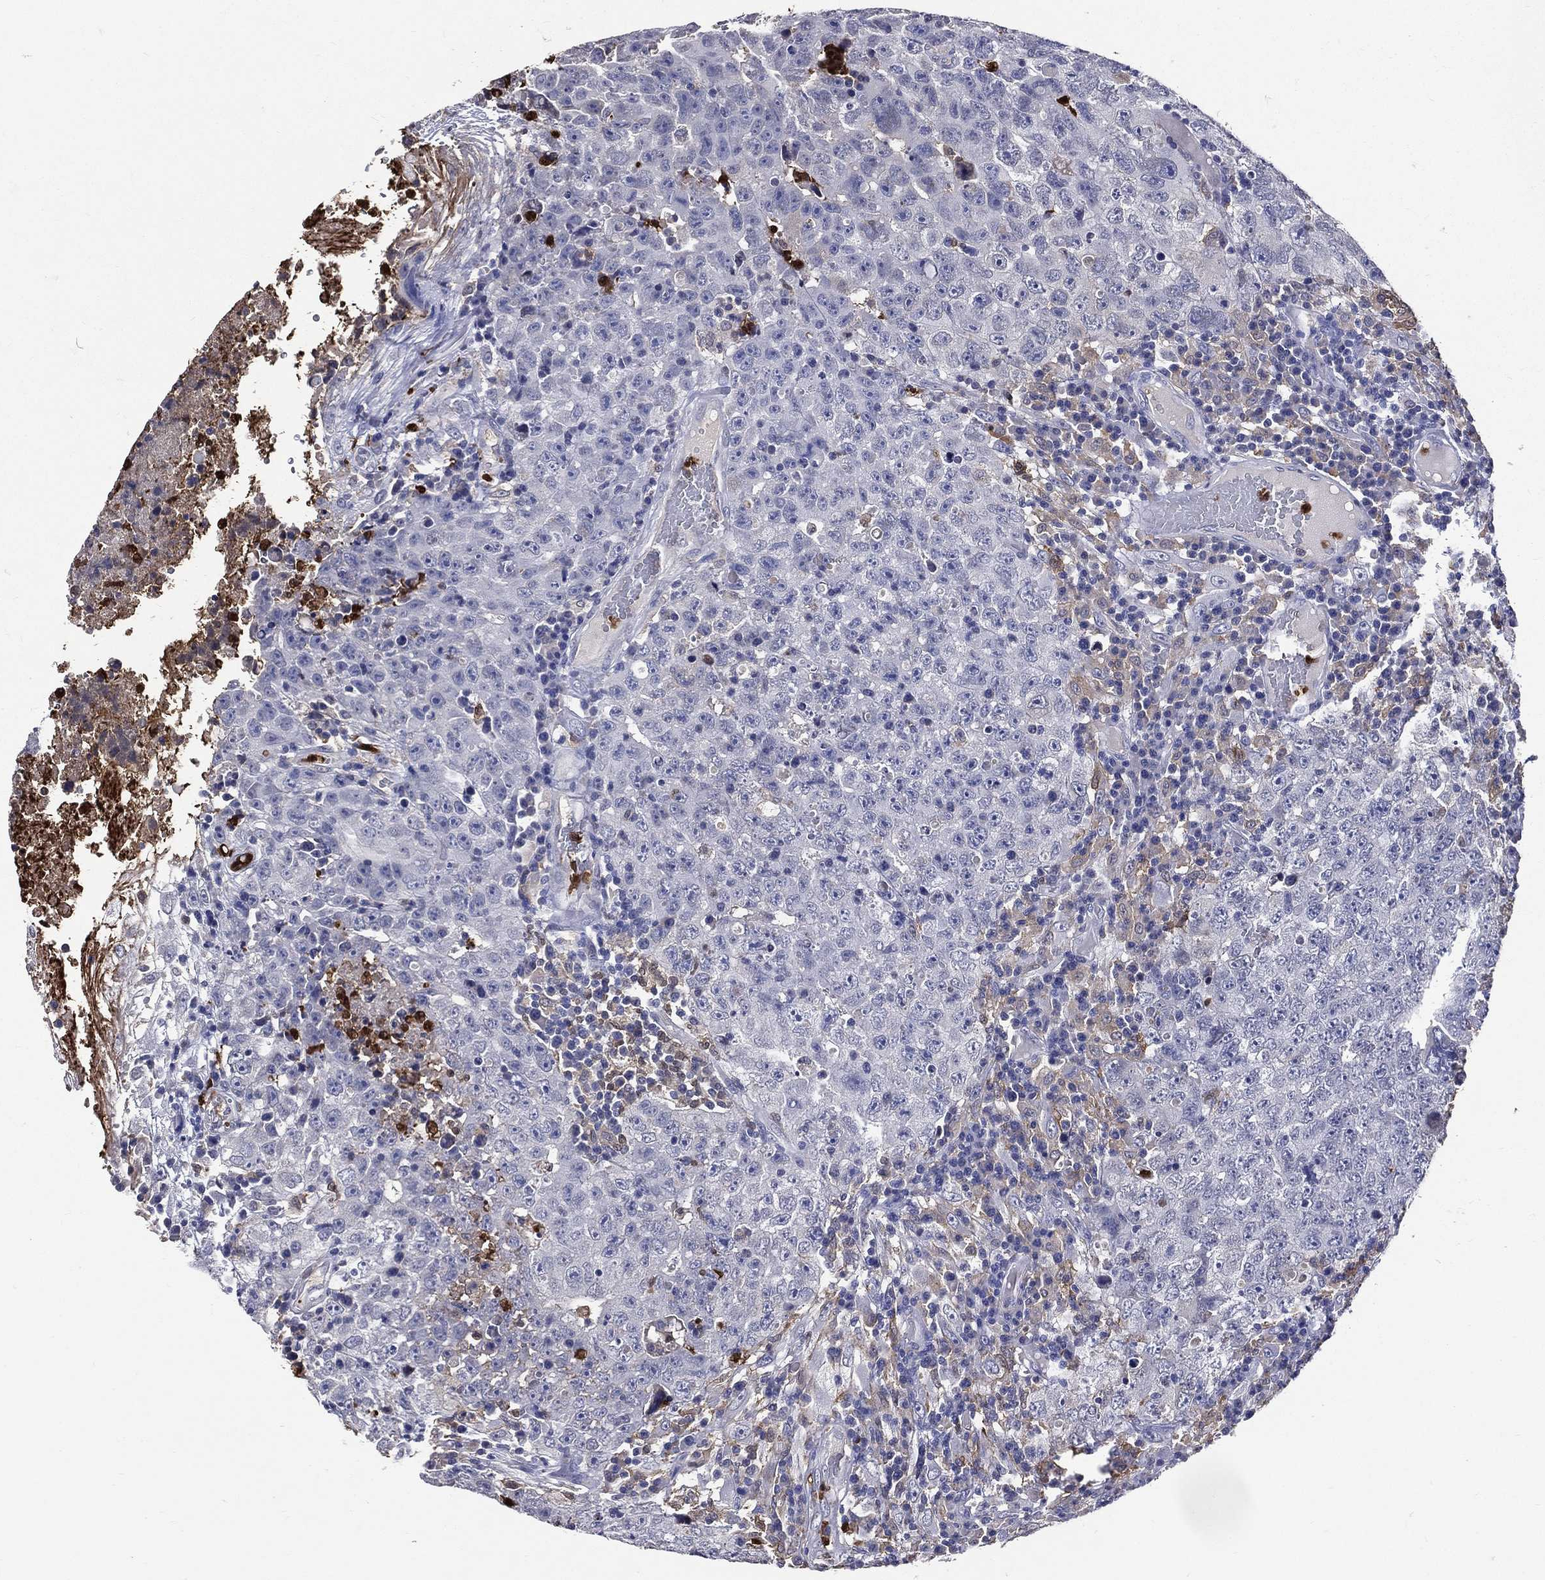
{"staining": {"intensity": "moderate", "quantity": "<25%", "location": "cytoplasmic/membranous"}, "tissue": "testis cancer", "cell_type": "Tumor cells", "image_type": "cancer", "snomed": [{"axis": "morphology", "description": "Necrosis, NOS"}, {"axis": "morphology", "description": "Carcinoma, Embryonal, NOS"}, {"axis": "topography", "description": "Testis"}], "caption": "This is a micrograph of IHC staining of testis cancer, which shows moderate expression in the cytoplasmic/membranous of tumor cells.", "gene": "GPR171", "patient": {"sex": "male", "age": 19}}